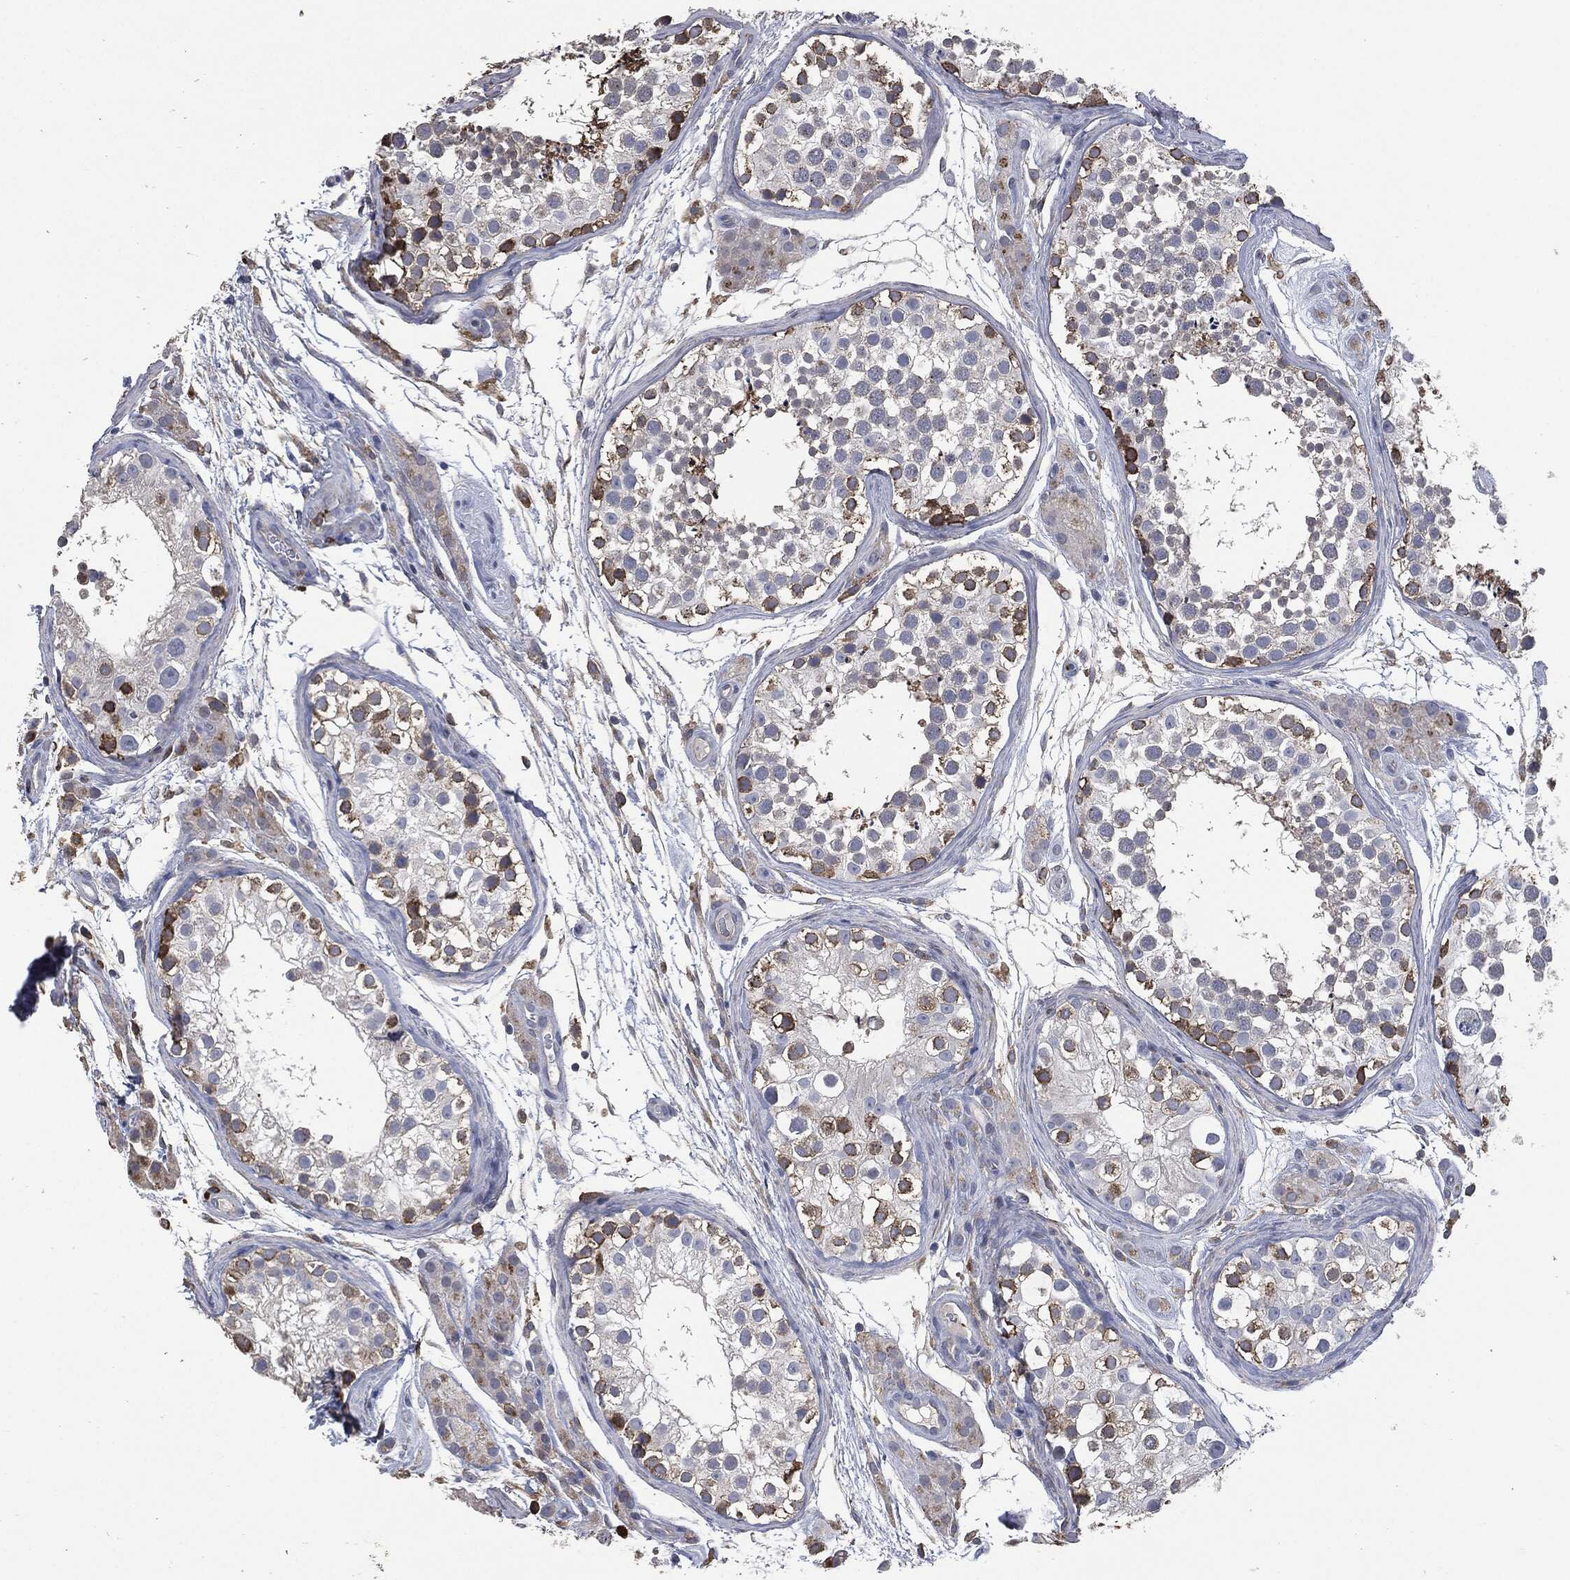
{"staining": {"intensity": "strong", "quantity": "<25%", "location": "cytoplasmic/membranous"}, "tissue": "testis", "cell_type": "Cells in seminiferous ducts", "image_type": "normal", "snomed": [{"axis": "morphology", "description": "Normal tissue, NOS"}, {"axis": "topography", "description": "Testis"}], "caption": "Unremarkable testis shows strong cytoplasmic/membranous expression in about <25% of cells in seminiferous ducts.", "gene": "CD33", "patient": {"sex": "male", "age": 31}}